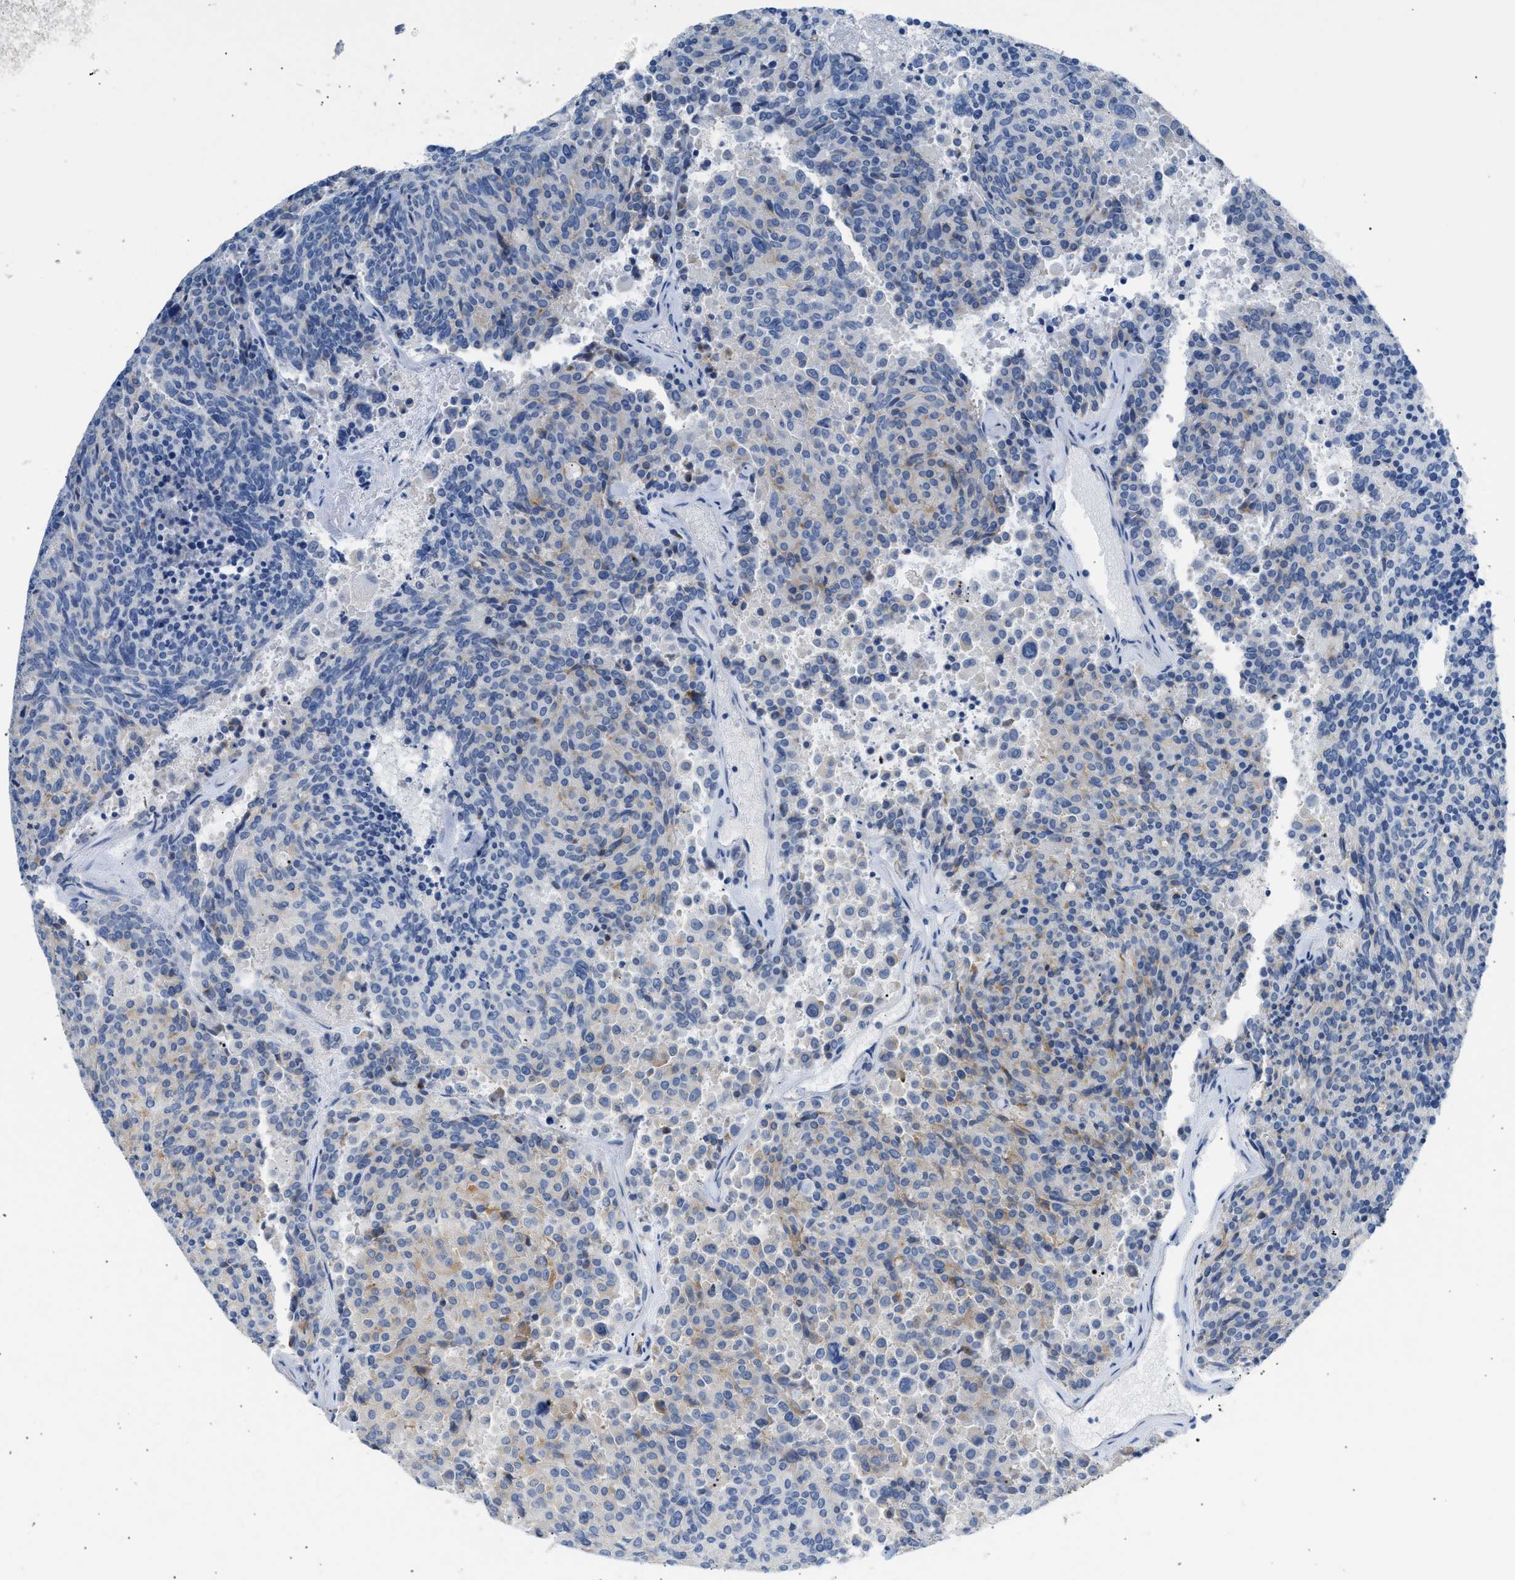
{"staining": {"intensity": "weak", "quantity": "<25%", "location": "cytoplasmic/membranous"}, "tissue": "carcinoid", "cell_type": "Tumor cells", "image_type": "cancer", "snomed": [{"axis": "morphology", "description": "Carcinoid, malignant, NOS"}, {"axis": "topography", "description": "Pancreas"}], "caption": "Tumor cells are negative for protein expression in human carcinoid. The staining was performed using DAB to visualize the protein expression in brown, while the nuclei were stained in blue with hematoxylin (Magnification: 20x).", "gene": "ERBB2", "patient": {"sex": "female", "age": 54}}